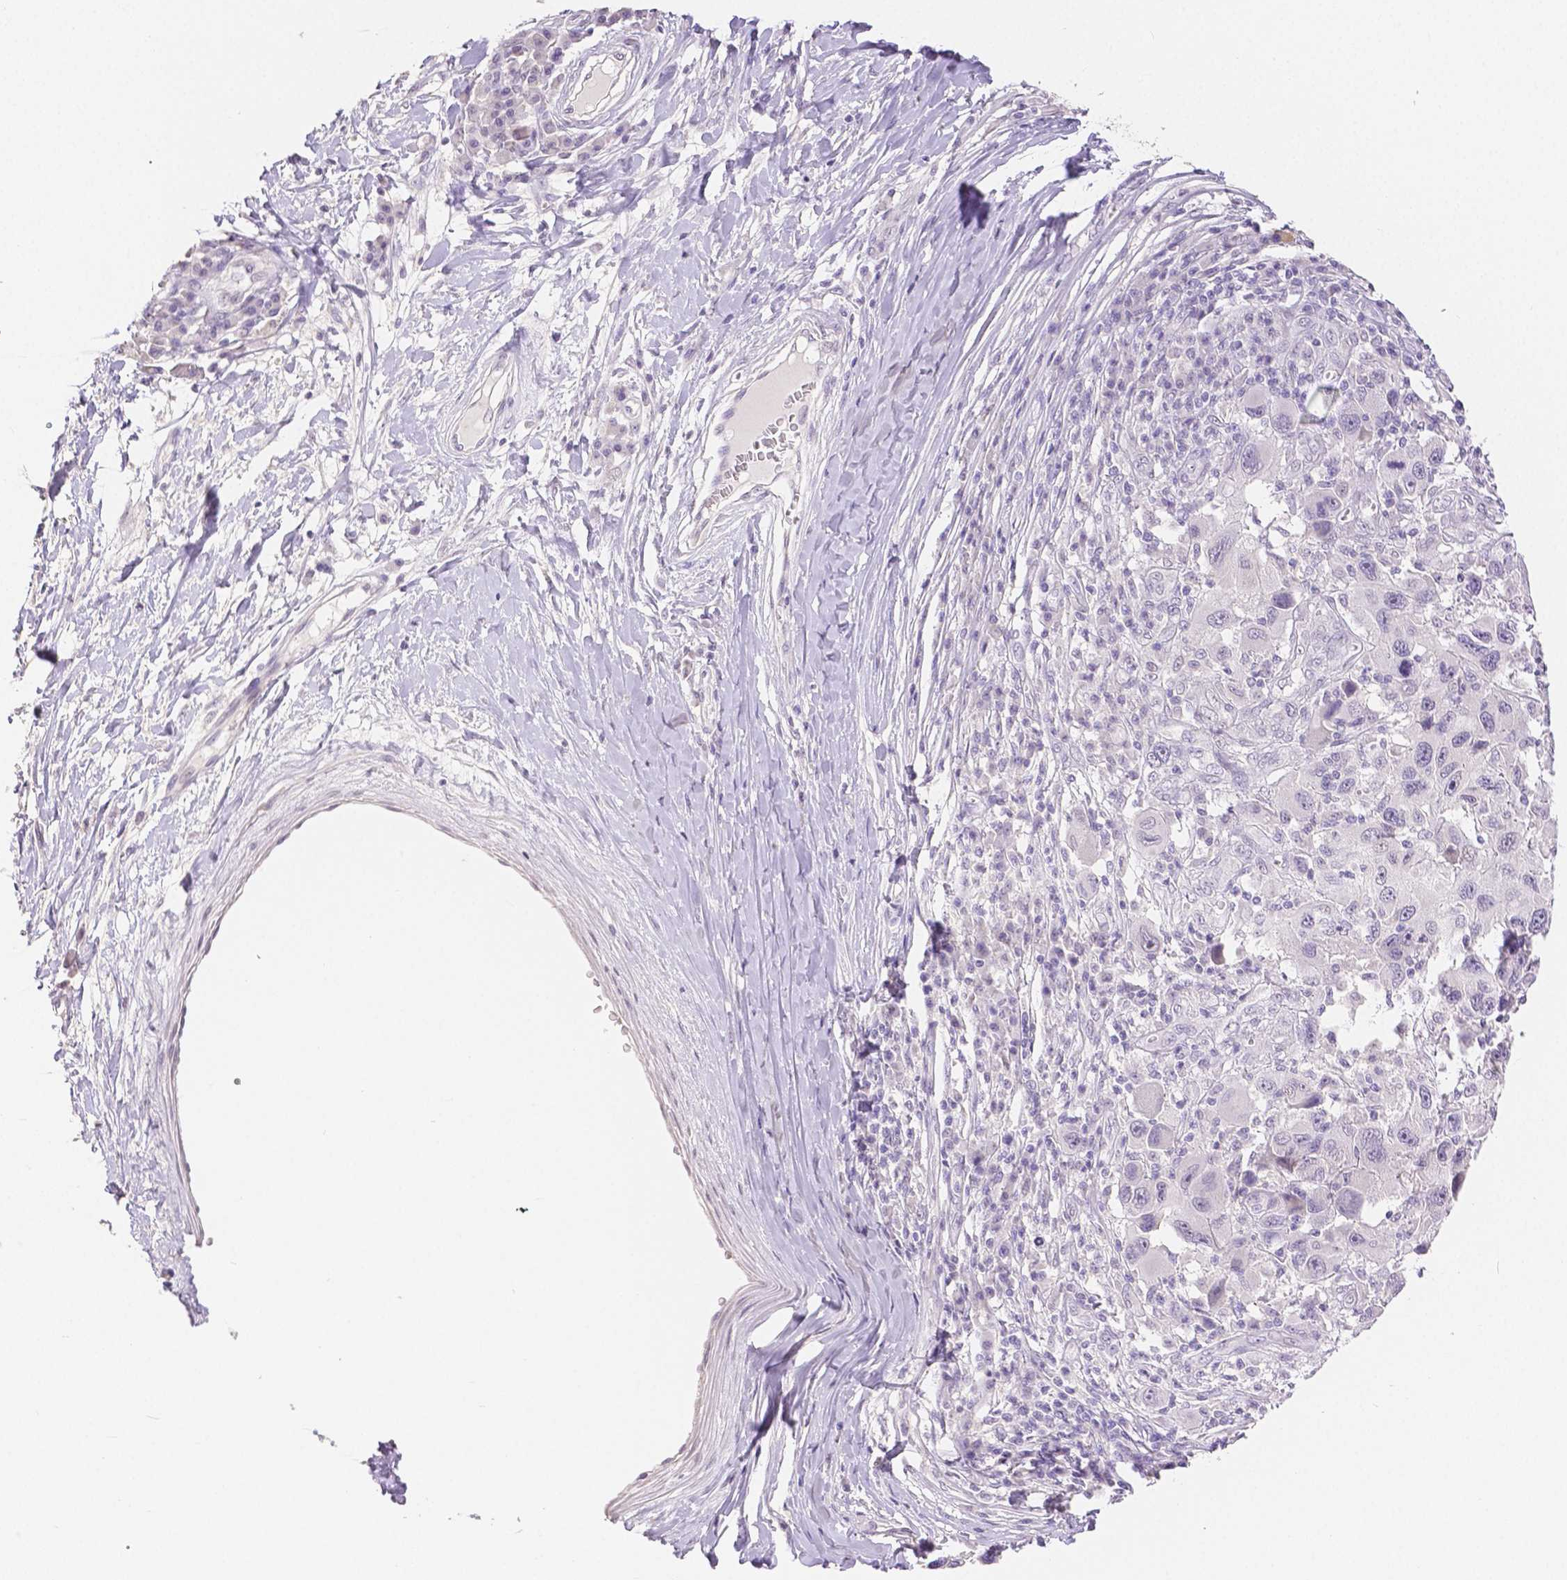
{"staining": {"intensity": "negative", "quantity": "none", "location": "none"}, "tissue": "melanoma", "cell_type": "Tumor cells", "image_type": "cancer", "snomed": [{"axis": "morphology", "description": "Malignant melanoma, NOS"}, {"axis": "topography", "description": "Skin"}], "caption": "High magnification brightfield microscopy of melanoma stained with DAB (brown) and counterstained with hematoxylin (blue): tumor cells show no significant staining. The staining was performed using DAB (3,3'-diaminobenzidine) to visualize the protein expression in brown, while the nuclei were stained in blue with hematoxylin (Magnification: 20x).", "gene": "OCLN", "patient": {"sex": "male", "age": 53}}